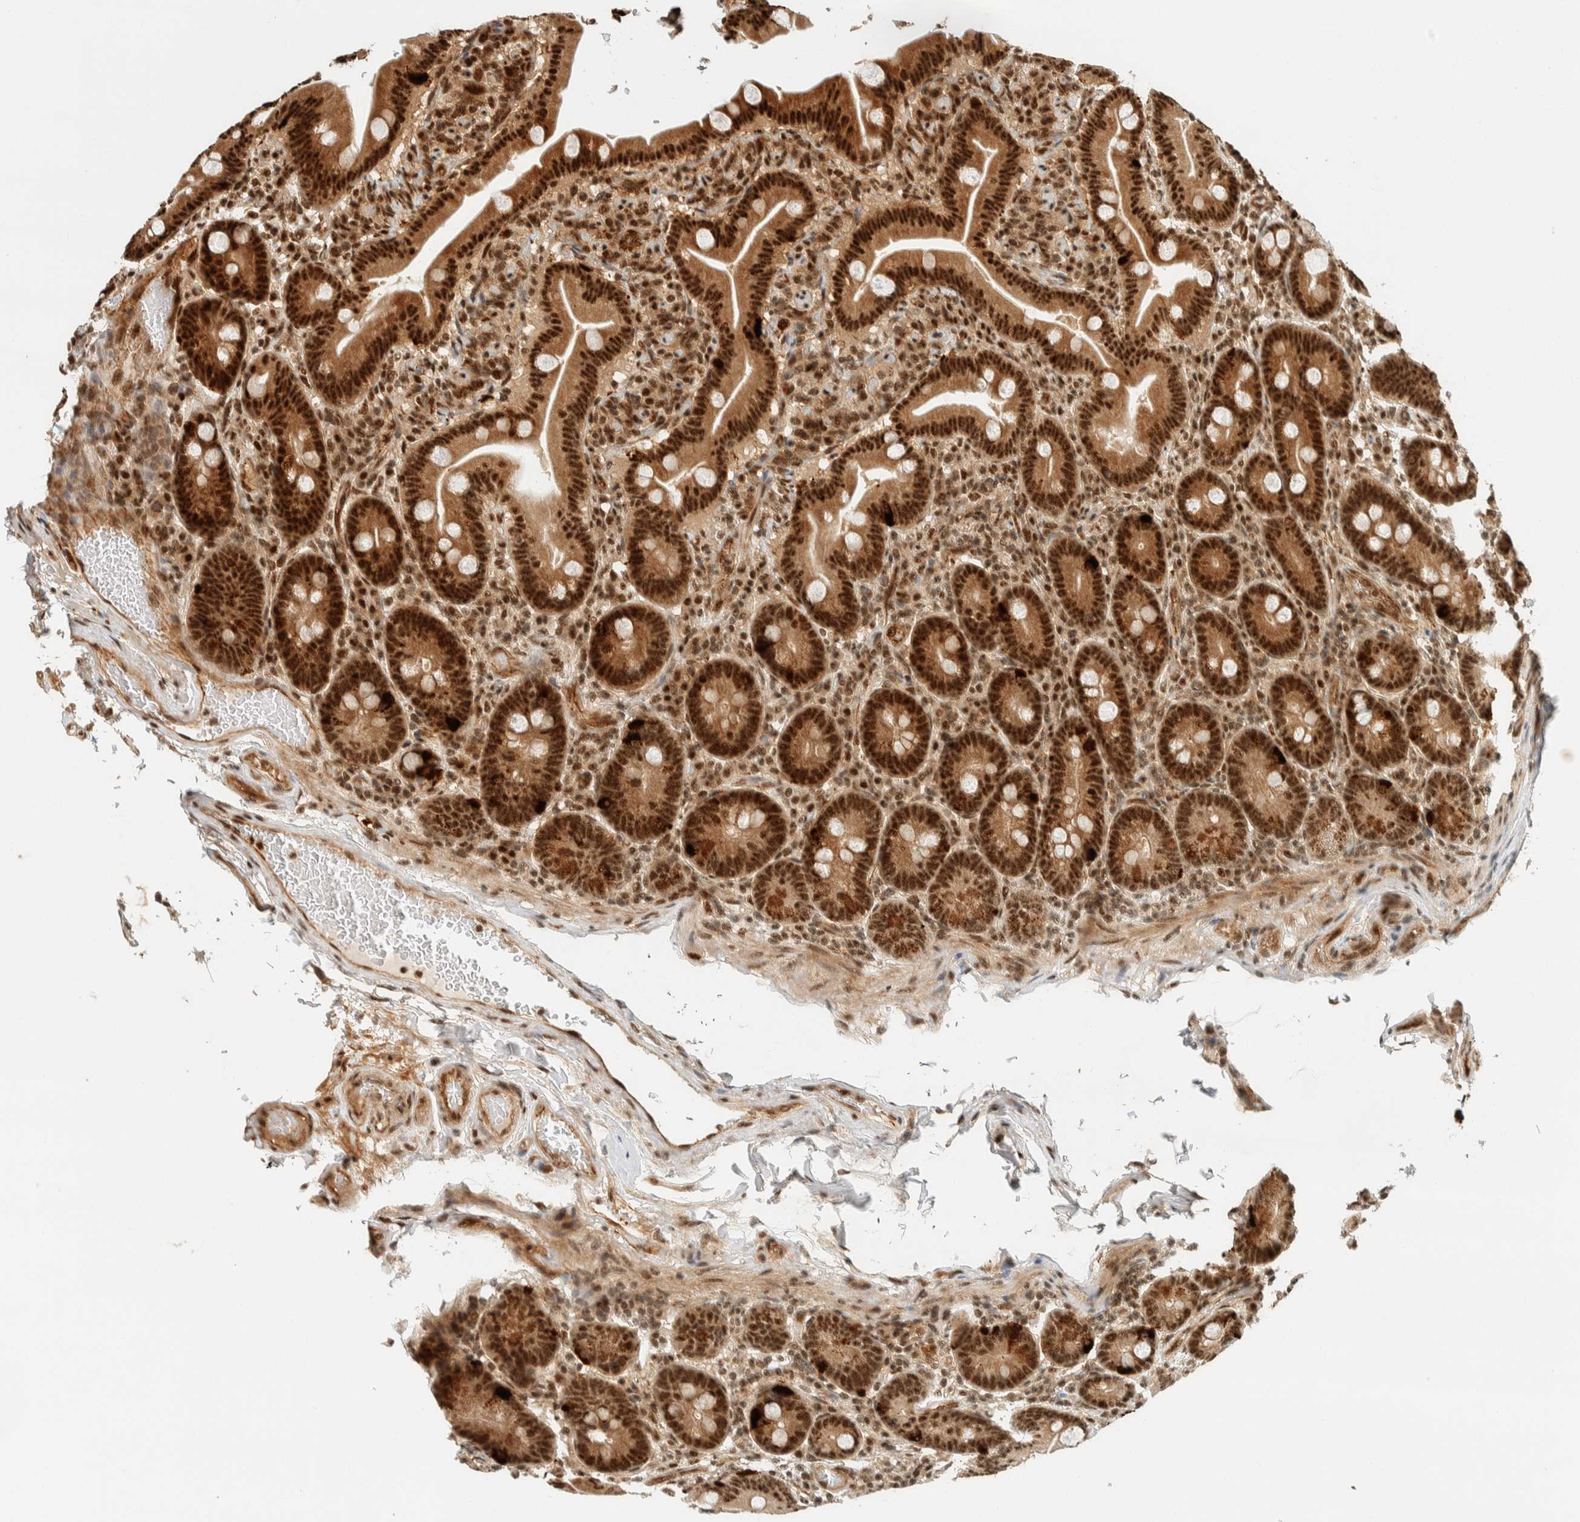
{"staining": {"intensity": "strong", "quantity": ">75%", "location": "cytoplasmic/membranous,nuclear"}, "tissue": "duodenum", "cell_type": "Glandular cells", "image_type": "normal", "snomed": [{"axis": "morphology", "description": "Normal tissue, NOS"}, {"axis": "topography", "description": "Duodenum"}], "caption": "Protein expression by IHC displays strong cytoplasmic/membranous,nuclear expression in approximately >75% of glandular cells in unremarkable duodenum. Using DAB (brown) and hematoxylin (blue) stains, captured at high magnification using brightfield microscopy.", "gene": "SIK1", "patient": {"sex": "male", "age": 54}}